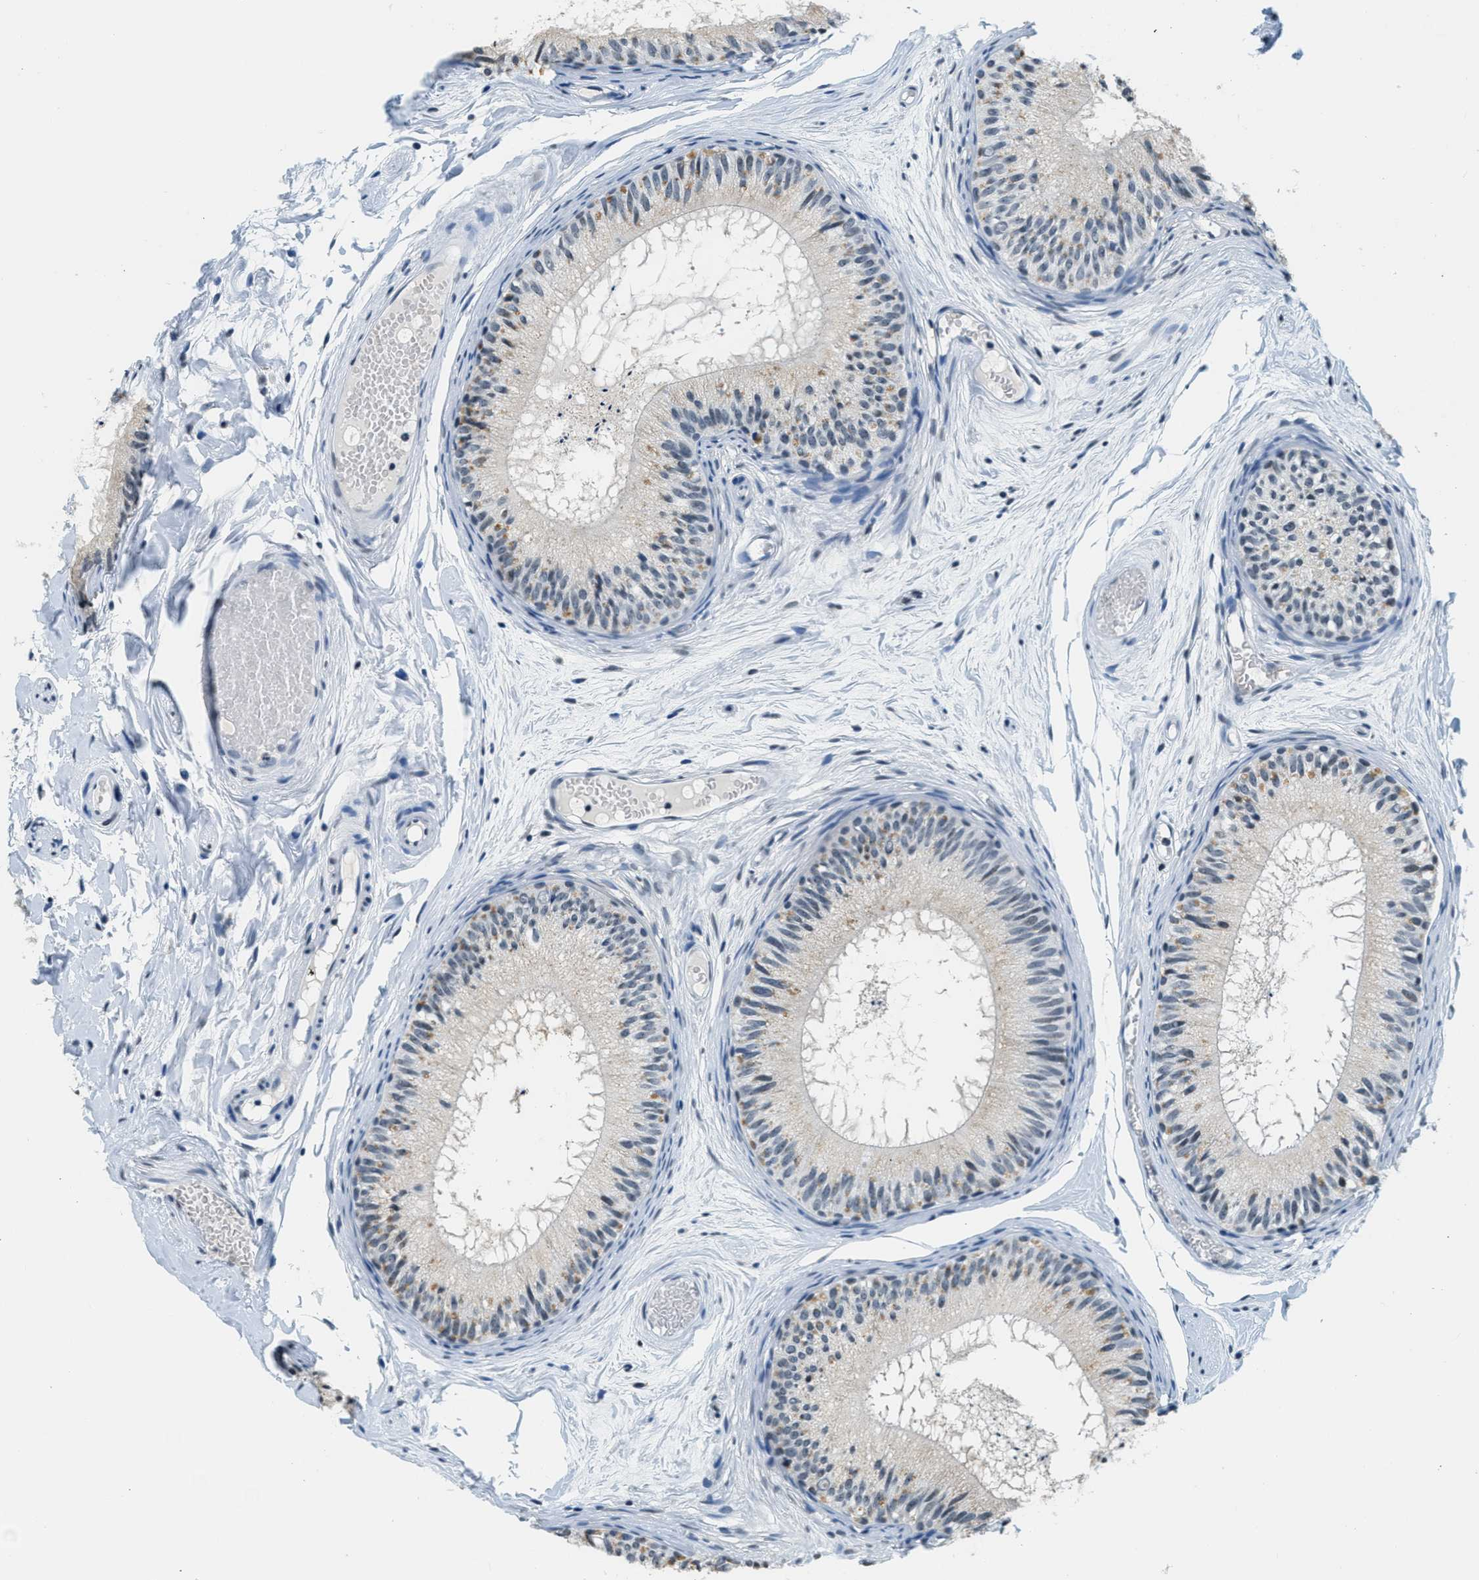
{"staining": {"intensity": "negative", "quantity": "none", "location": "none"}, "tissue": "epididymis", "cell_type": "Glandular cells", "image_type": "normal", "snomed": [{"axis": "morphology", "description": "Normal tissue, NOS"}, {"axis": "topography", "description": "Epididymis"}], "caption": "Glandular cells are negative for protein expression in normal human epididymis. (Brightfield microscopy of DAB (3,3'-diaminobenzidine) IHC at high magnification).", "gene": "CA4", "patient": {"sex": "male", "age": 46}}